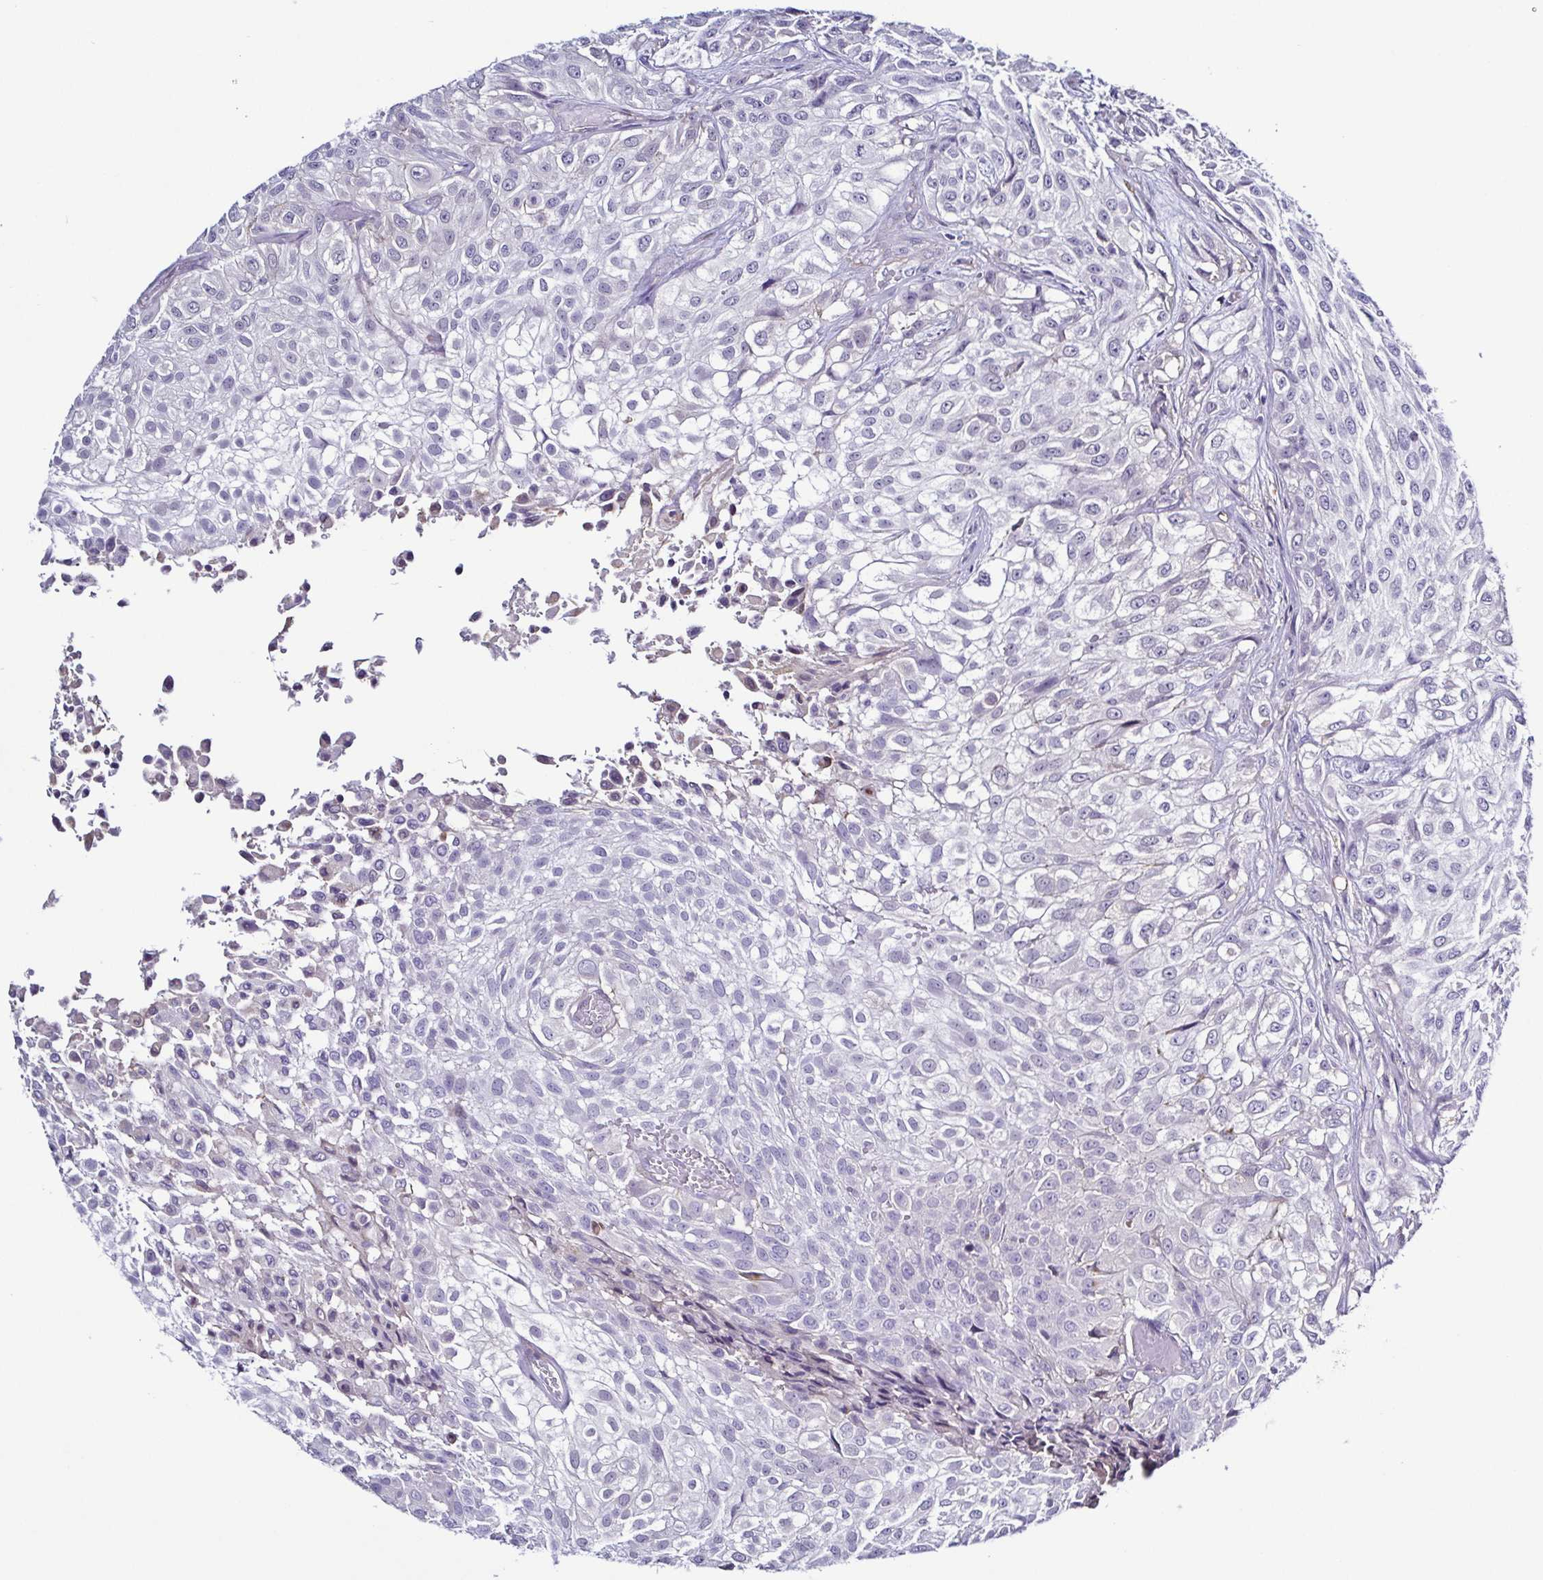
{"staining": {"intensity": "negative", "quantity": "none", "location": "none"}, "tissue": "urothelial cancer", "cell_type": "Tumor cells", "image_type": "cancer", "snomed": [{"axis": "morphology", "description": "Urothelial carcinoma, High grade"}, {"axis": "topography", "description": "Urinary bladder"}], "caption": "Tumor cells are negative for brown protein staining in urothelial carcinoma (high-grade).", "gene": "TNNT2", "patient": {"sex": "male", "age": 56}}